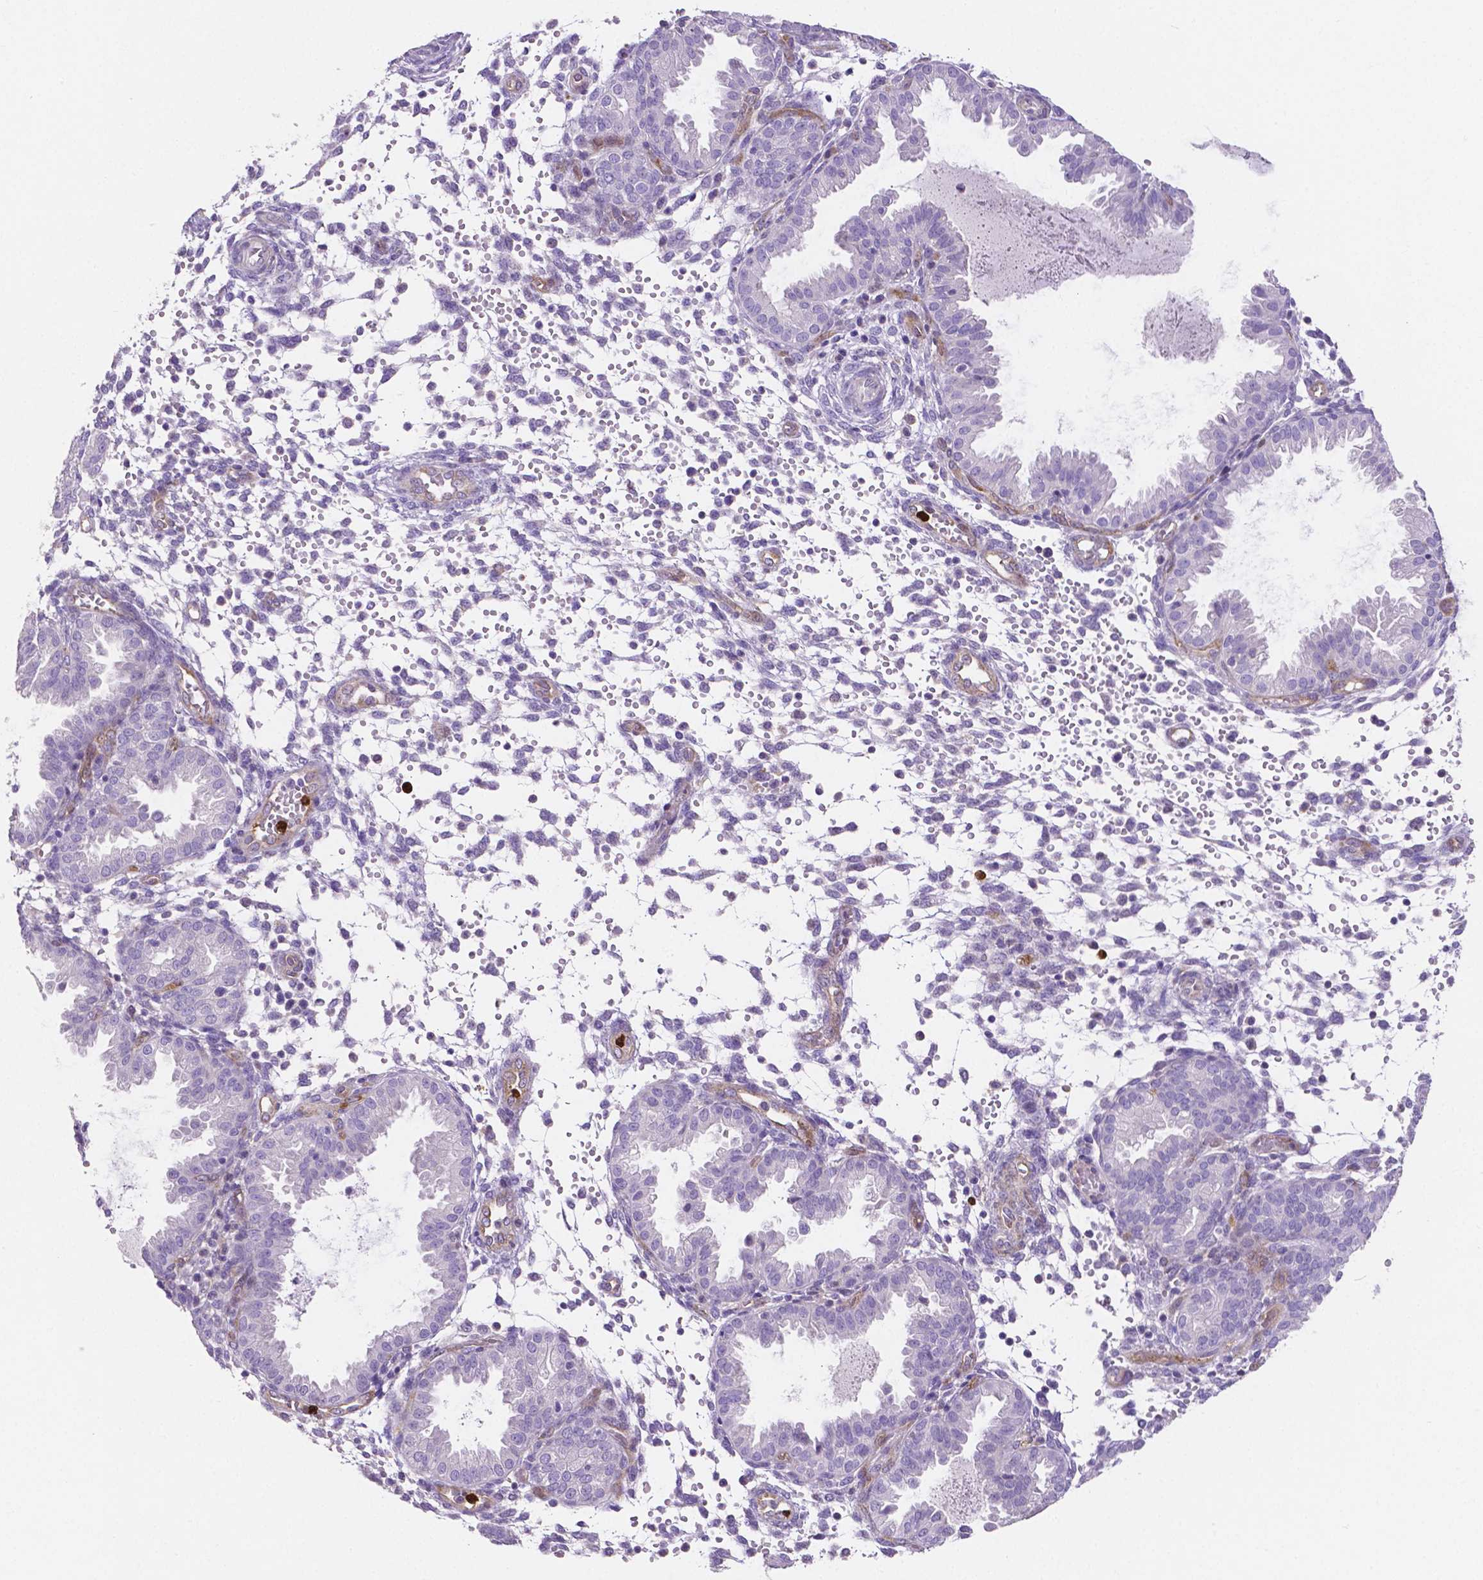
{"staining": {"intensity": "negative", "quantity": "none", "location": "none"}, "tissue": "endometrium", "cell_type": "Cells in endometrial stroma", "image_type": "normal", "snomed": [{"axis": "morphology", "description": "Normal tissue, NOS"}, {"axis": "topography", "description": "Endometrium"}], "caption": "Cells in endometrial stroma are negative for protein expression in benign human endometrium. Brightfield microscopy of IHC stained with DAB (3,3'-diaminobenzidine) (brown) and hematoxylin (blue), captured at high magnification.", "gene": "MMP9", "patient": {"sex": "female", "age": 33}}